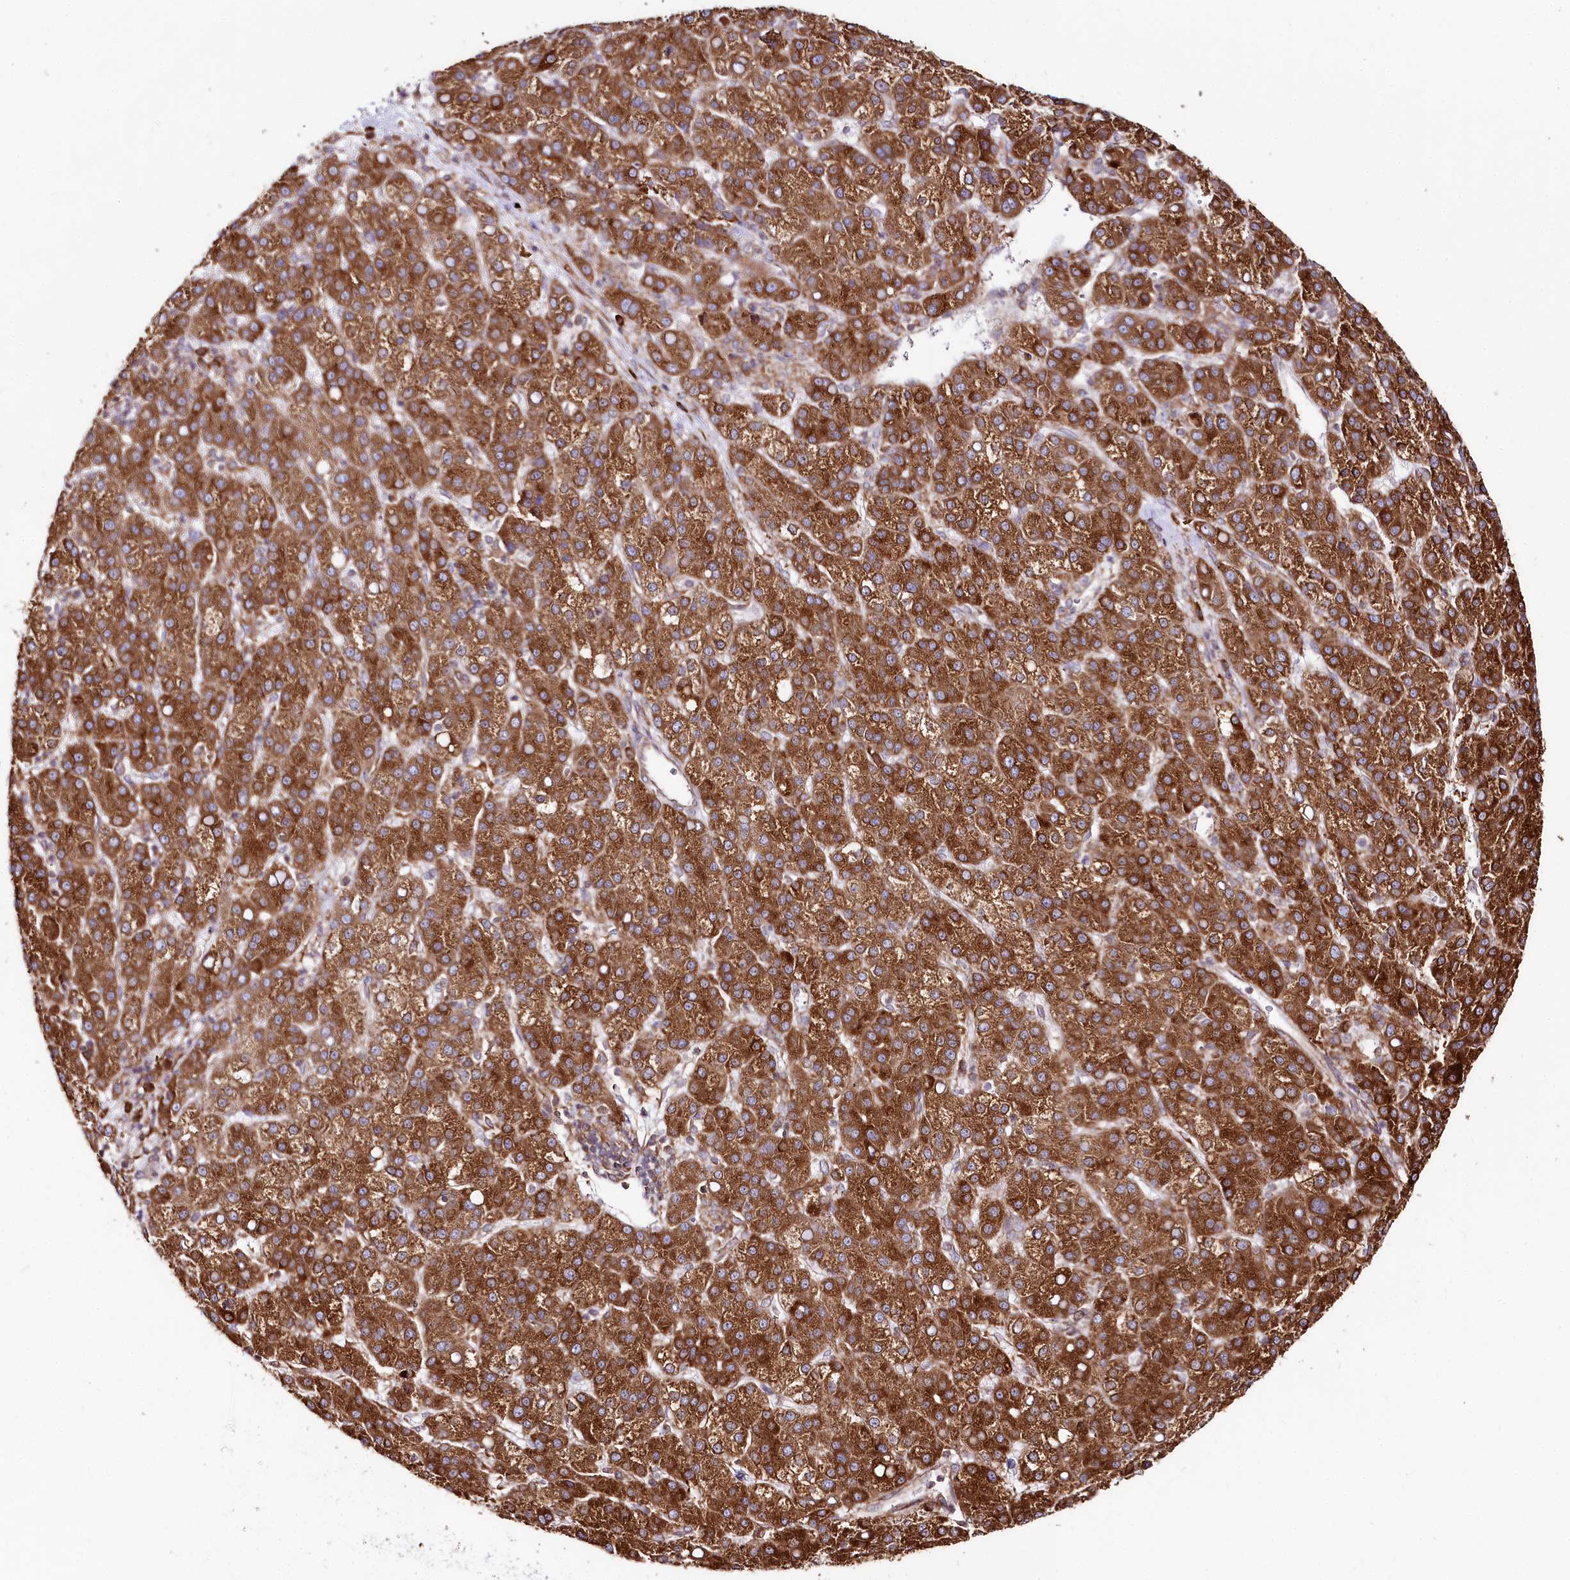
{"staining": {"intensity": "strong", "quantity": ">75%", "location": "cytoplasmic/membranous"}, "tissue": "liver cancer", "cell_type": "Tumor cells", "image_type": "cancer", "snomed": [{"axis": "morphology", "description": "Carcinoma, Hepatocellular, NOS"}, {"axis": "topography", "description": "Liver"}], "caption": "A micrograph of human liver cancer stained for a protein shows strong cytoplasmic/membranous brown staining in tumor cells.", "gene": "CNPY2", "patient": {"sex": "female", "age": 58}}